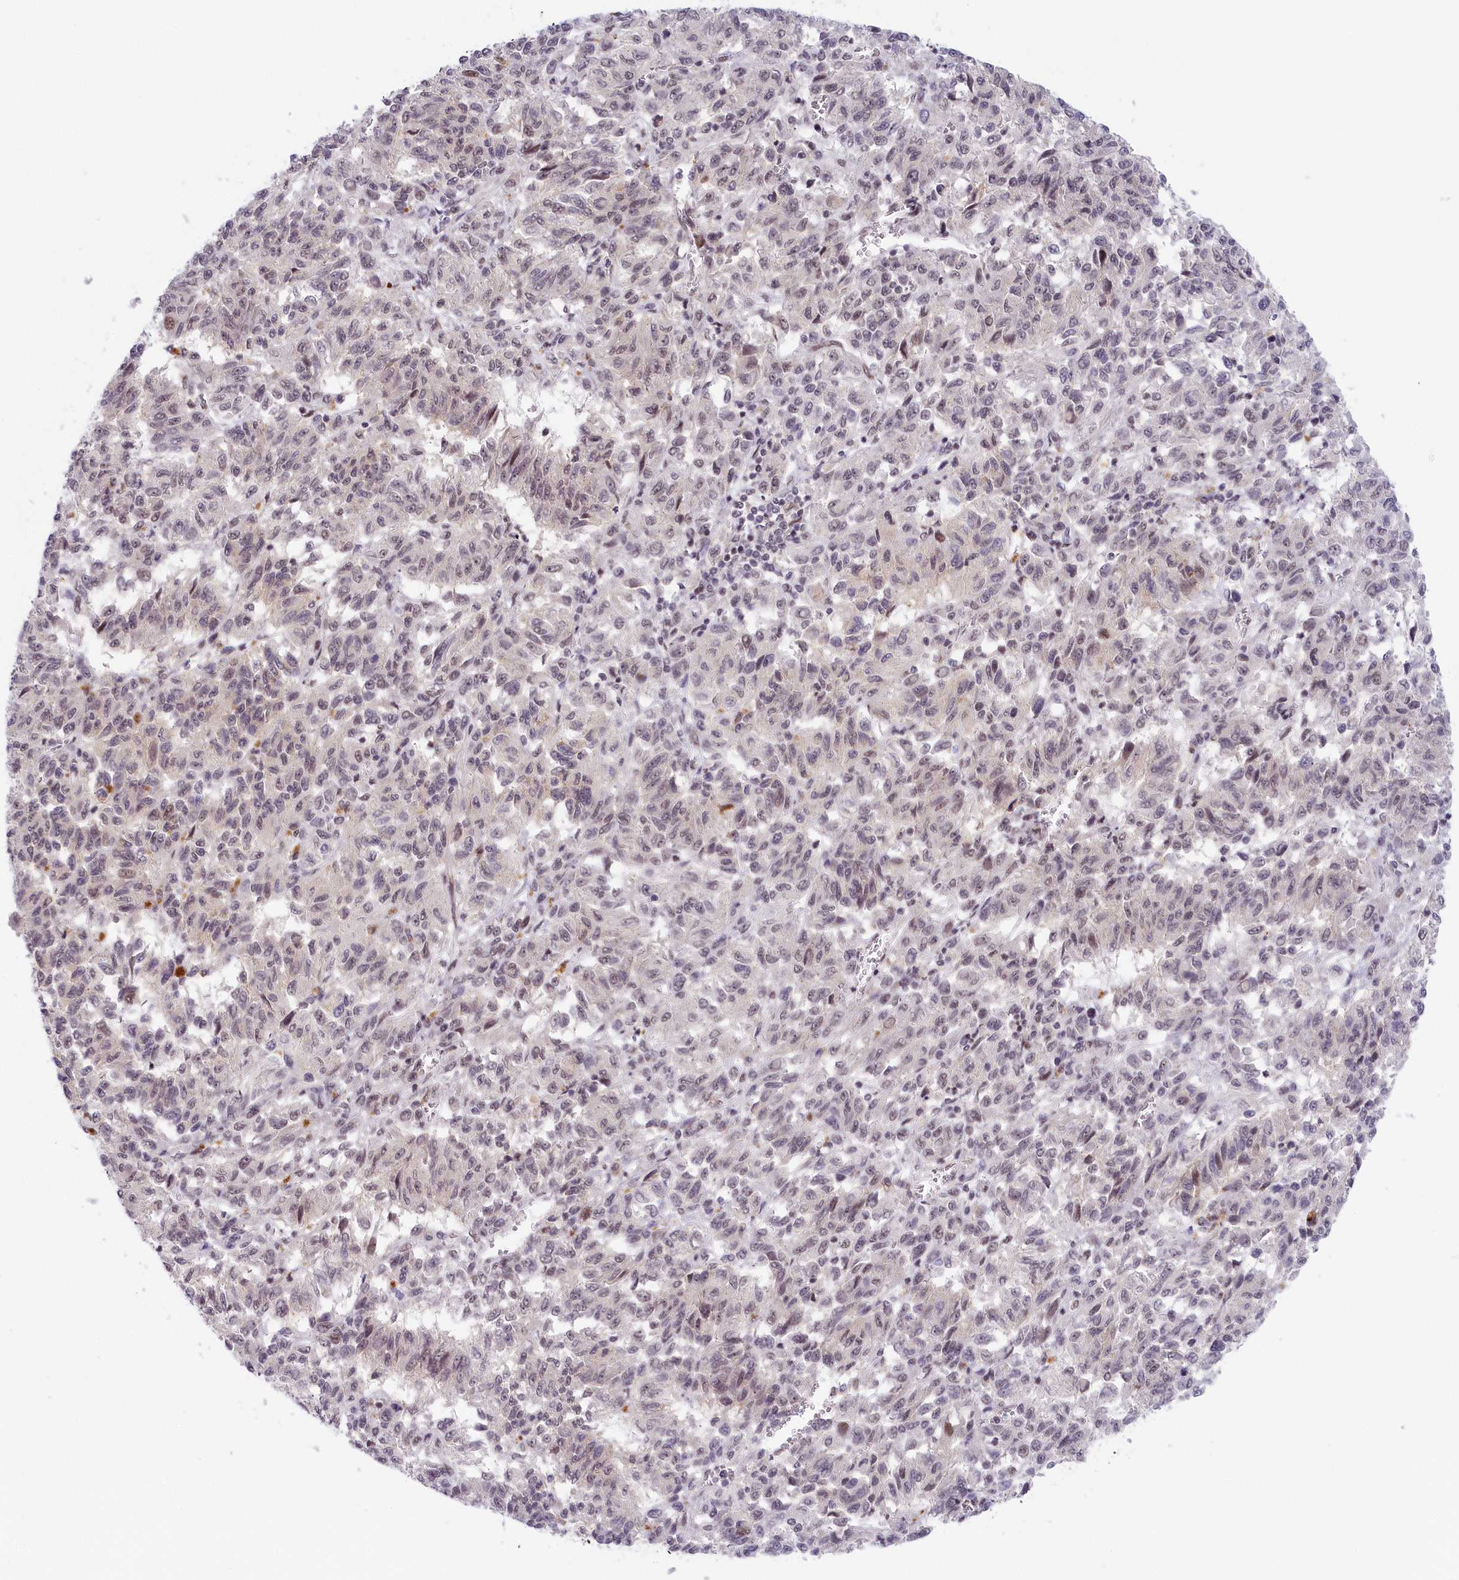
{"staining": {"intensity": "weak", "quantity": "25%-75%", "location": "nuclear"}, "tissue": "melanoma", "cell_type": "Tumor cells", "image_type": "cancer", "snomed": [{"axis": "morphology", "description": "Malignant melanoma, Metastatic site"}, {"axis": "topography", "description": "Lung"}], "caption": "This histopathology image displays immunohistochemistry (IHC) staining of human melanoma, with low weak nuclear staining in about 25%-75% of tumor cells.", "gene": "SEC31B", "patient": {"sex": "male", "age": 64}}